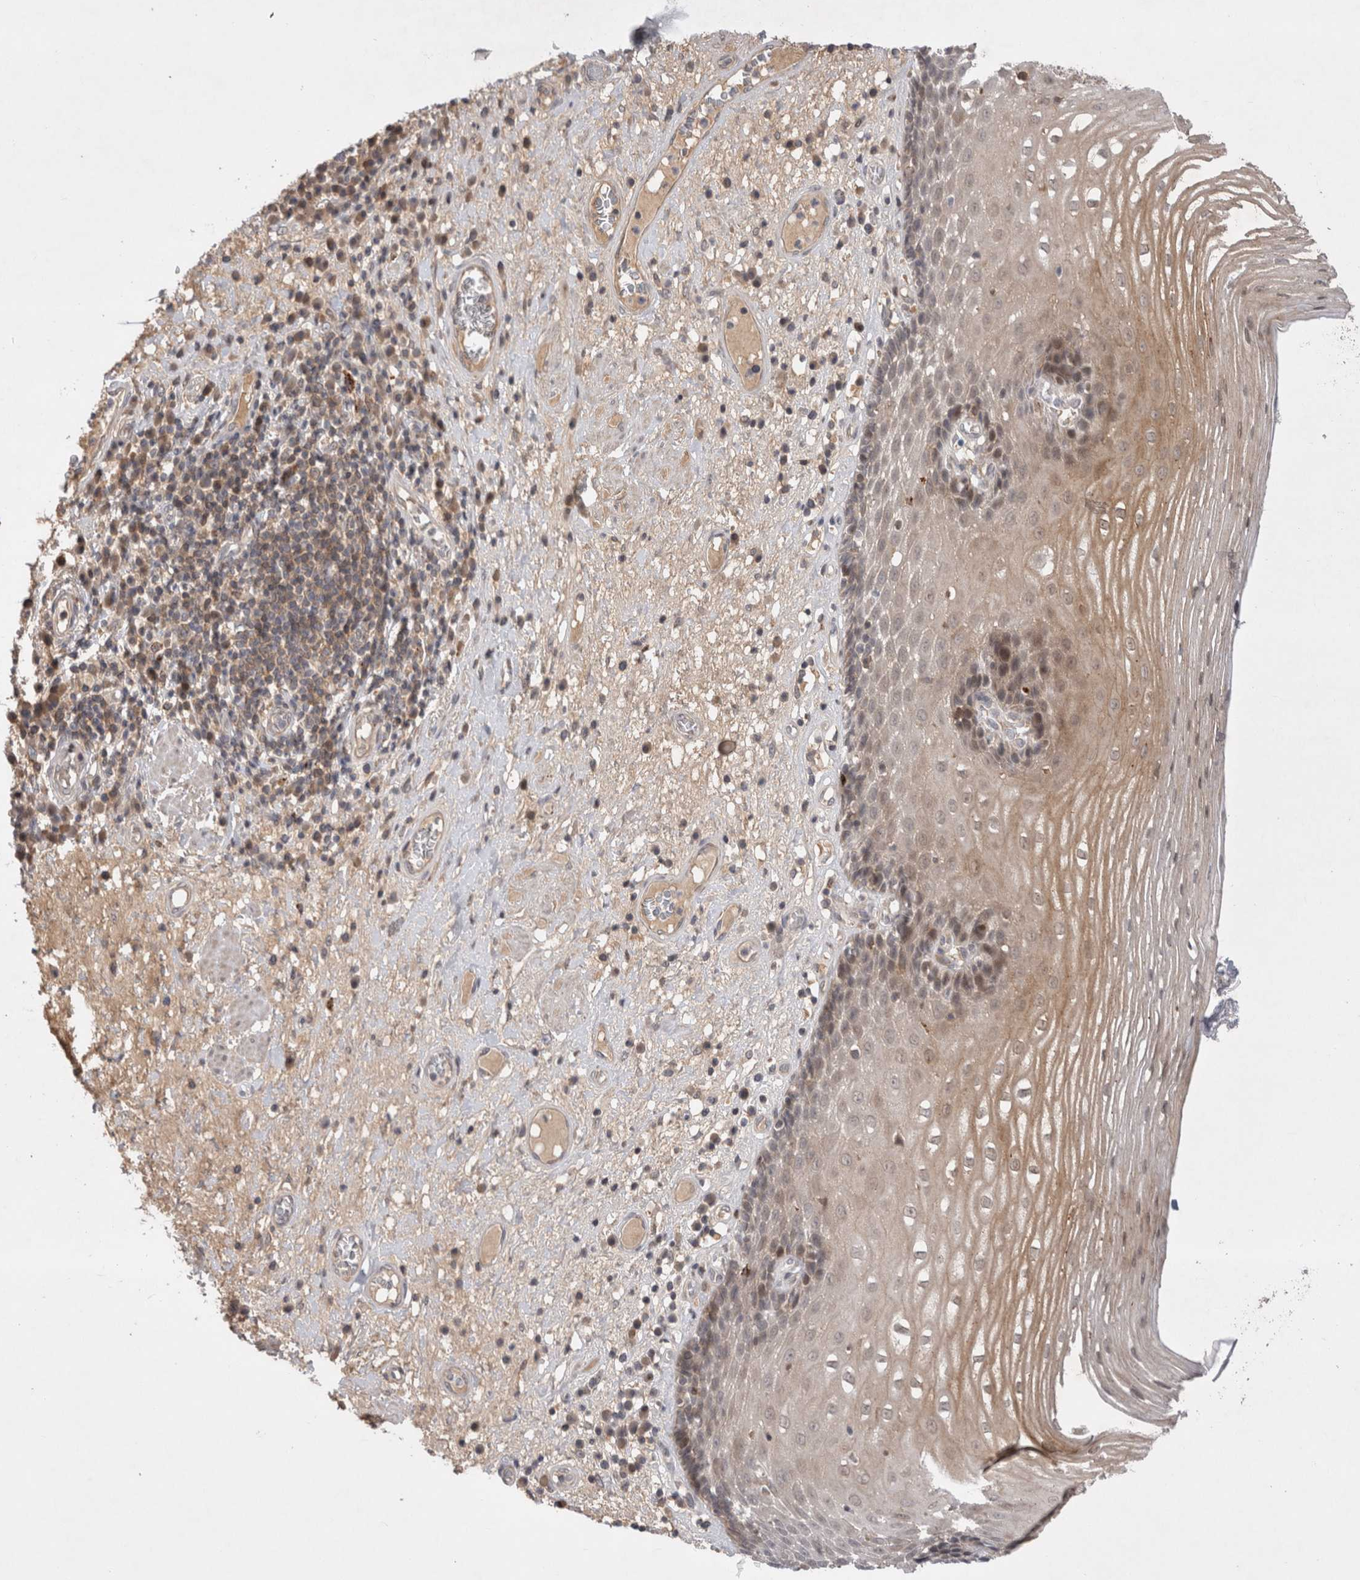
{"staining": {"intensity": "moderate", "quantity": "25%-75%", "location": "cytoplasmic/membranous,nuclear"}, "tissue": "esophagus", "cell_type": "Squamous epithelial cells", "image_type": "normal", "snomed": [{"axis": "morphology", "description": "Normal tissue, NOS"}, {"axis": "morphology", "description": "Adenocarcinoma, NOS"}, {"axis": "topography", "description": "Esophagus"}], "caption": "The image reveals a brown stain indicating the presence of a protein in the cytoplasmic/membranous,nuclear of squamous epithelial cells in esophagus.", "gene": "PLEKHM1", "patient": {"sex": "male", "age": 62}}